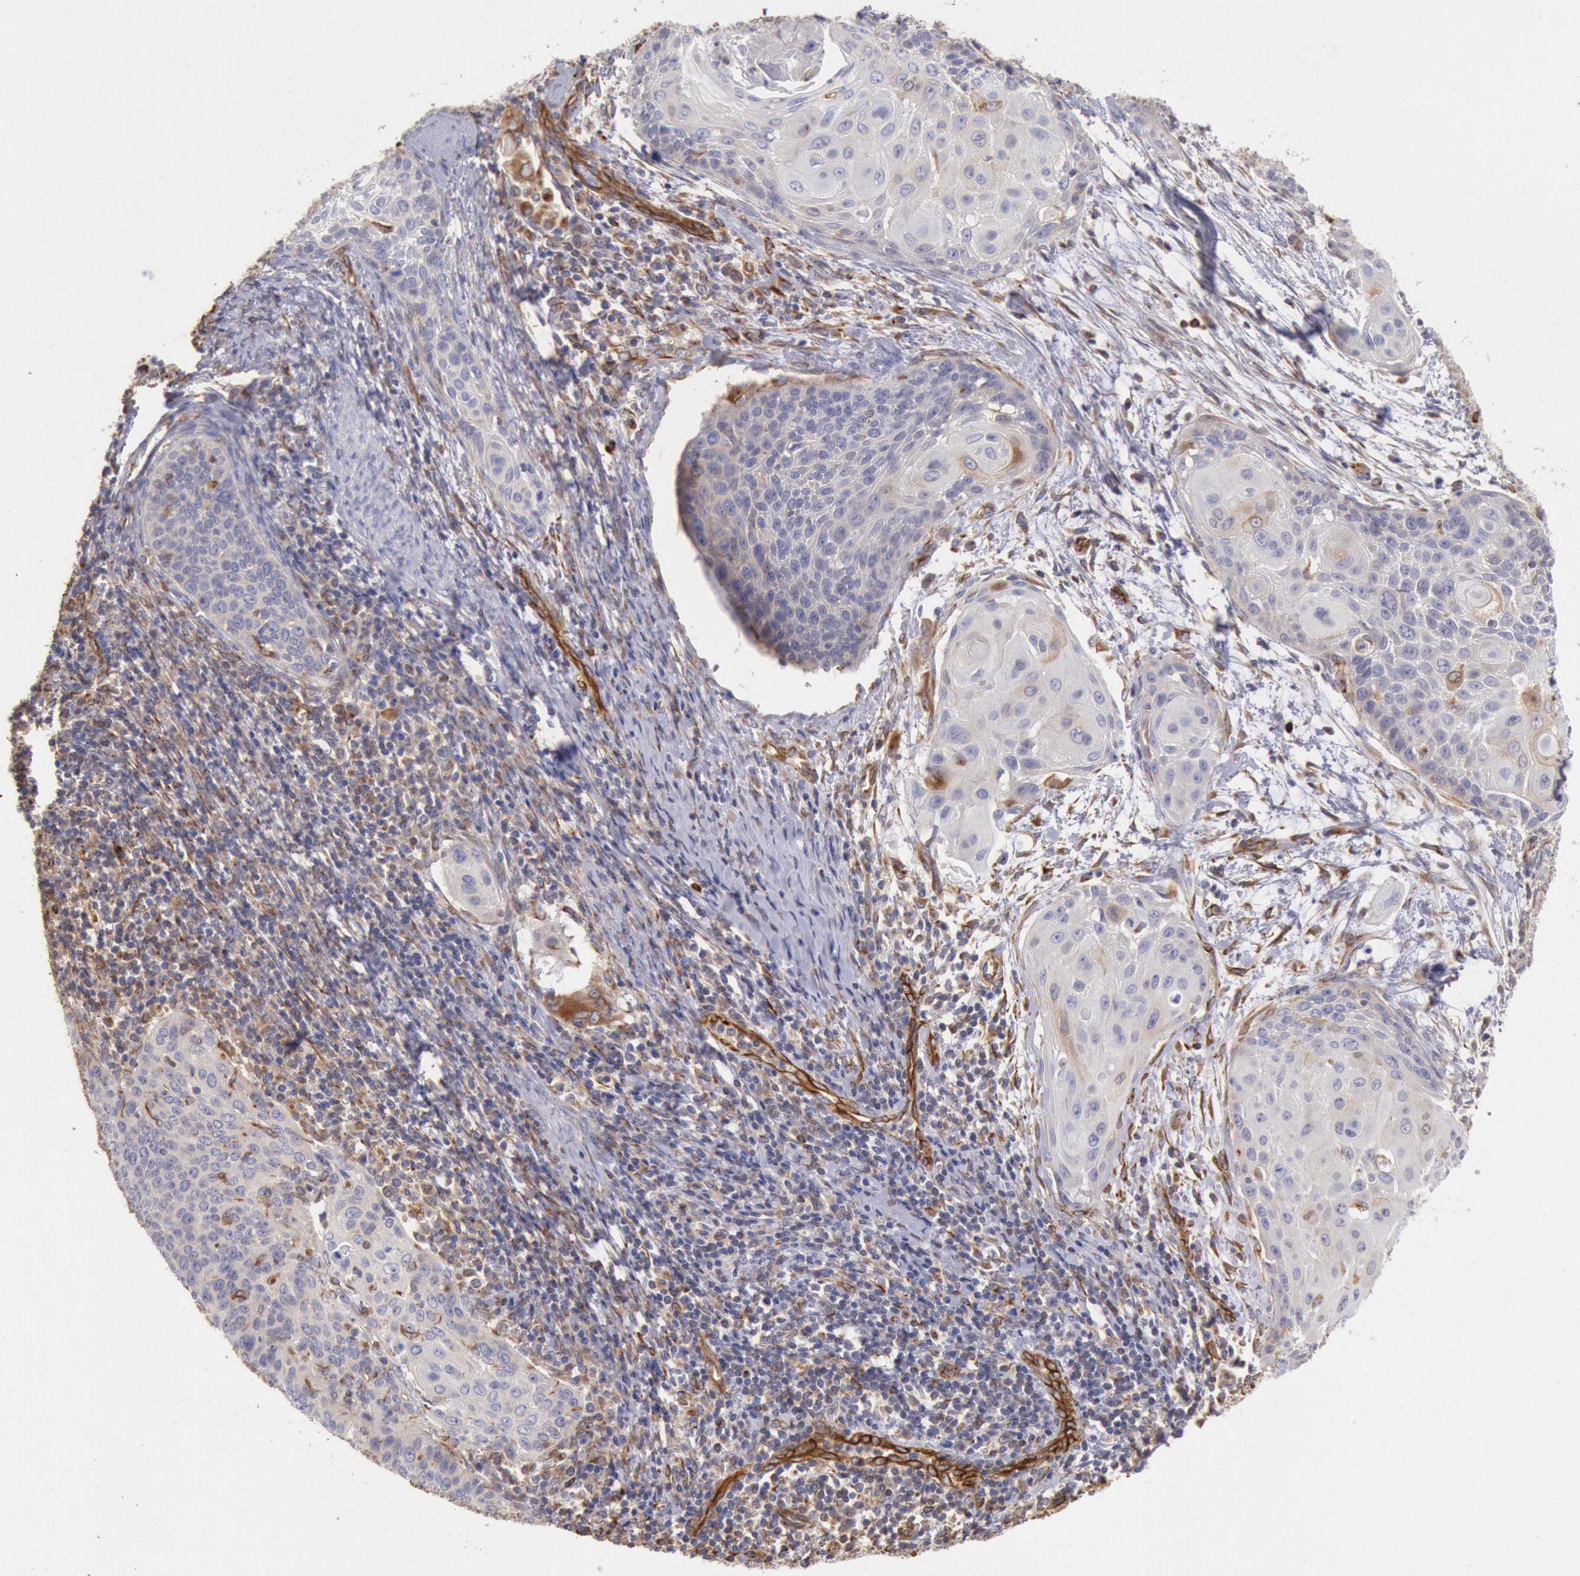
{"staining": {"intensity": "weak", "quantity": "<25%", "location": "cytoplasmic/membranous"}, "tissue": "cervical cancer", "cell_type": "Tumor cells", "image_type": "cancer", "snomed": [{"axis": "morphology", "description": "Squamous cell carcinoma, NOS"}, {"axis": "topography", "description": "Cervix"}], "caption": "Cervical cancer (squamous cell carcinoma) was stained to show a protein in brown. There is no significant staining in tumor cells.", "gene": "RNF139", "patient": {"sex": "female", "age": 33}}